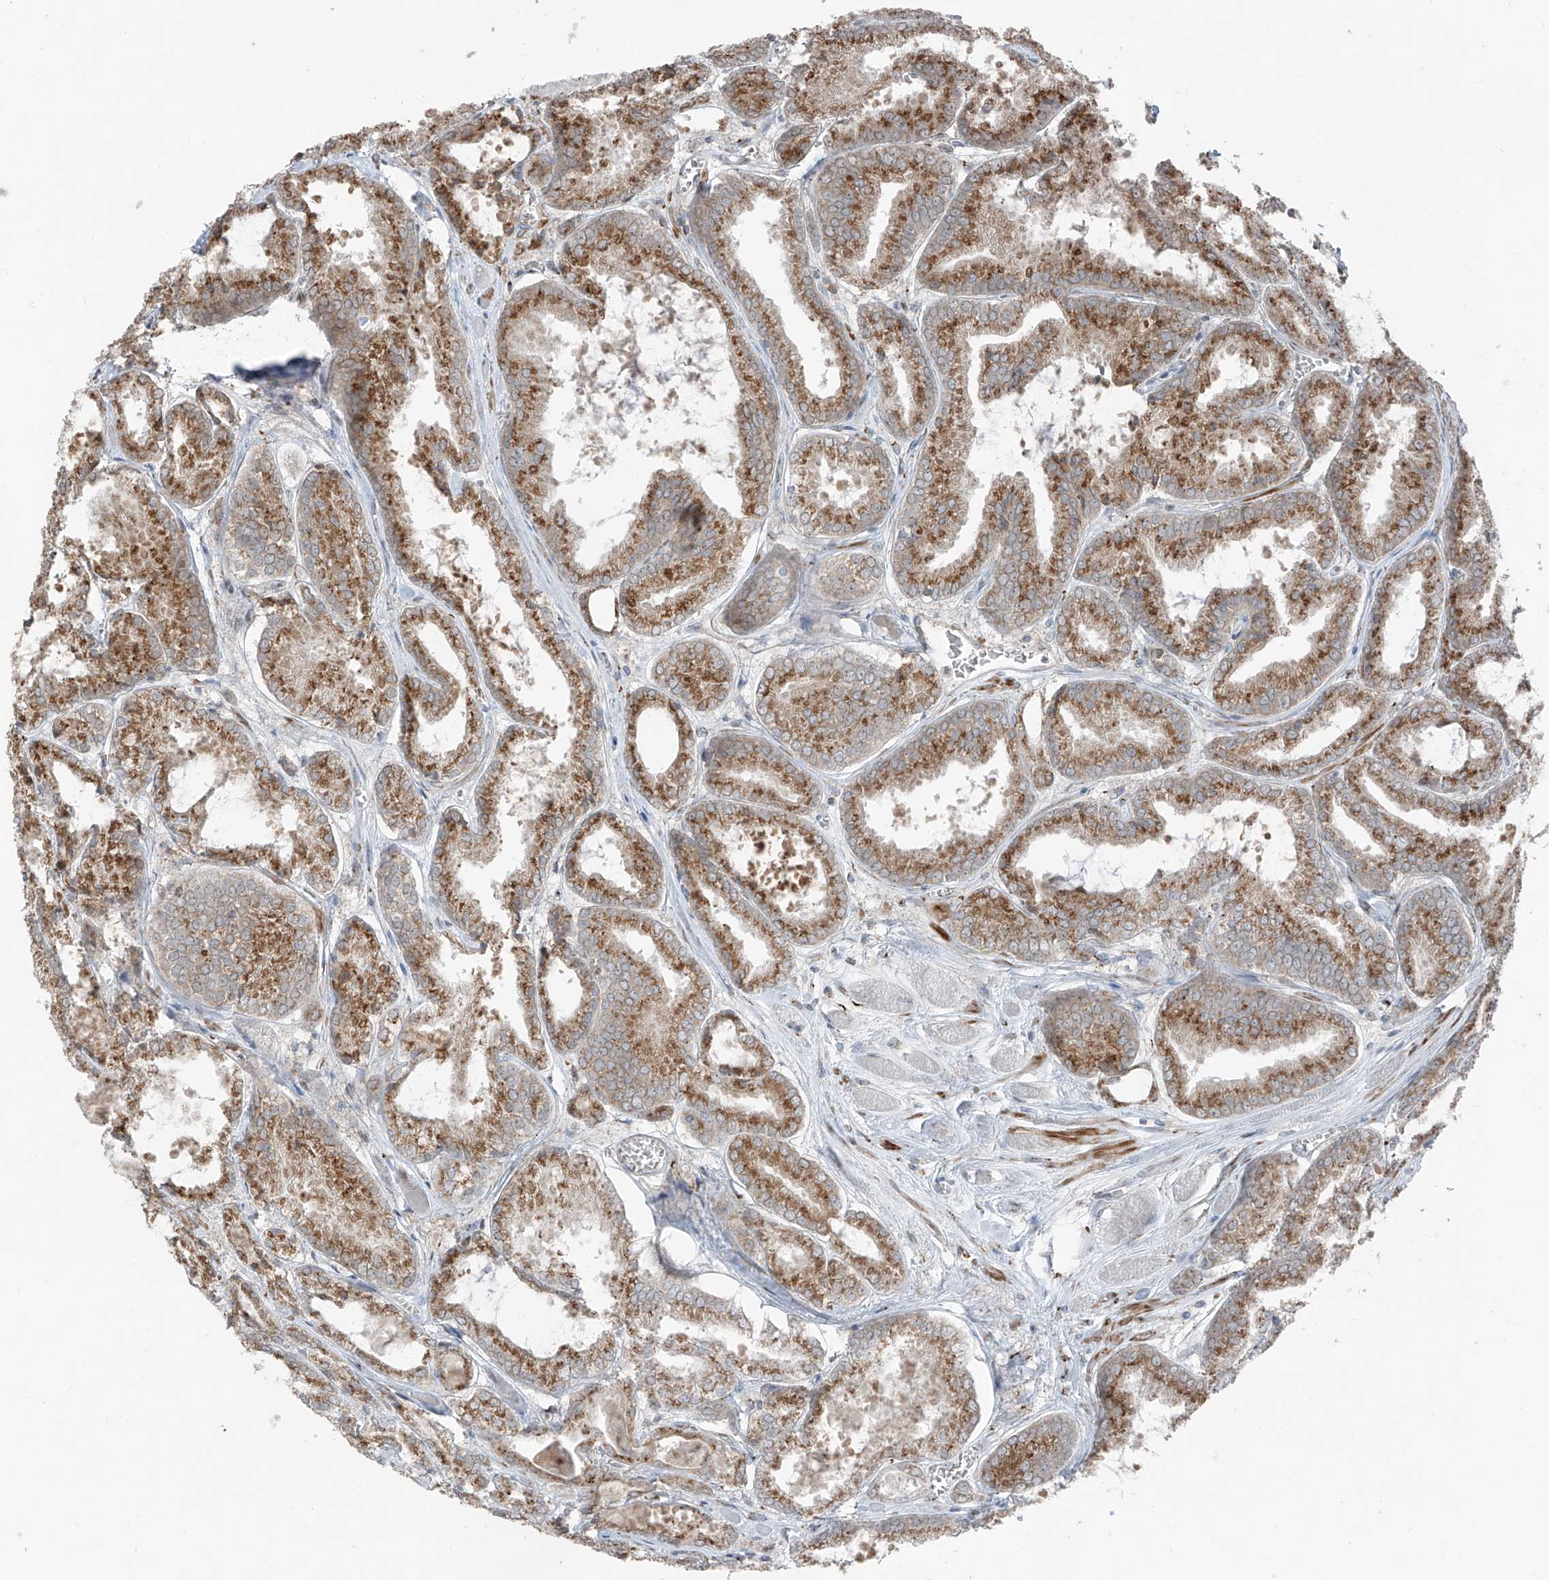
{"staining": {"intensity": "moderate", "quantity": ">75%", "location": "cytoplasmic/membranous"}, "tissue": "prostate cancer", "cell_type": "Tumor cells", "image_type": "cancer", "snomed": [{"axis": "morphology", "description": "Adenocarcinoma, Low grade"}, {"axis": "topography", "description": "Prostate"}], "caption": "The image demonstrates immunohistochemical staining of low-grade adenocarcinoma (prostate). There is moderate cytoplasmic/membranous positivity is appreciated in about >75% of tumor cells. (DAB (3,3'-diaminobenzidine) IHC, brown staining for protein, blue staining for nuclei).", "gene": "ERLEC1", "patient": {"sex": "male", "age": 67}}